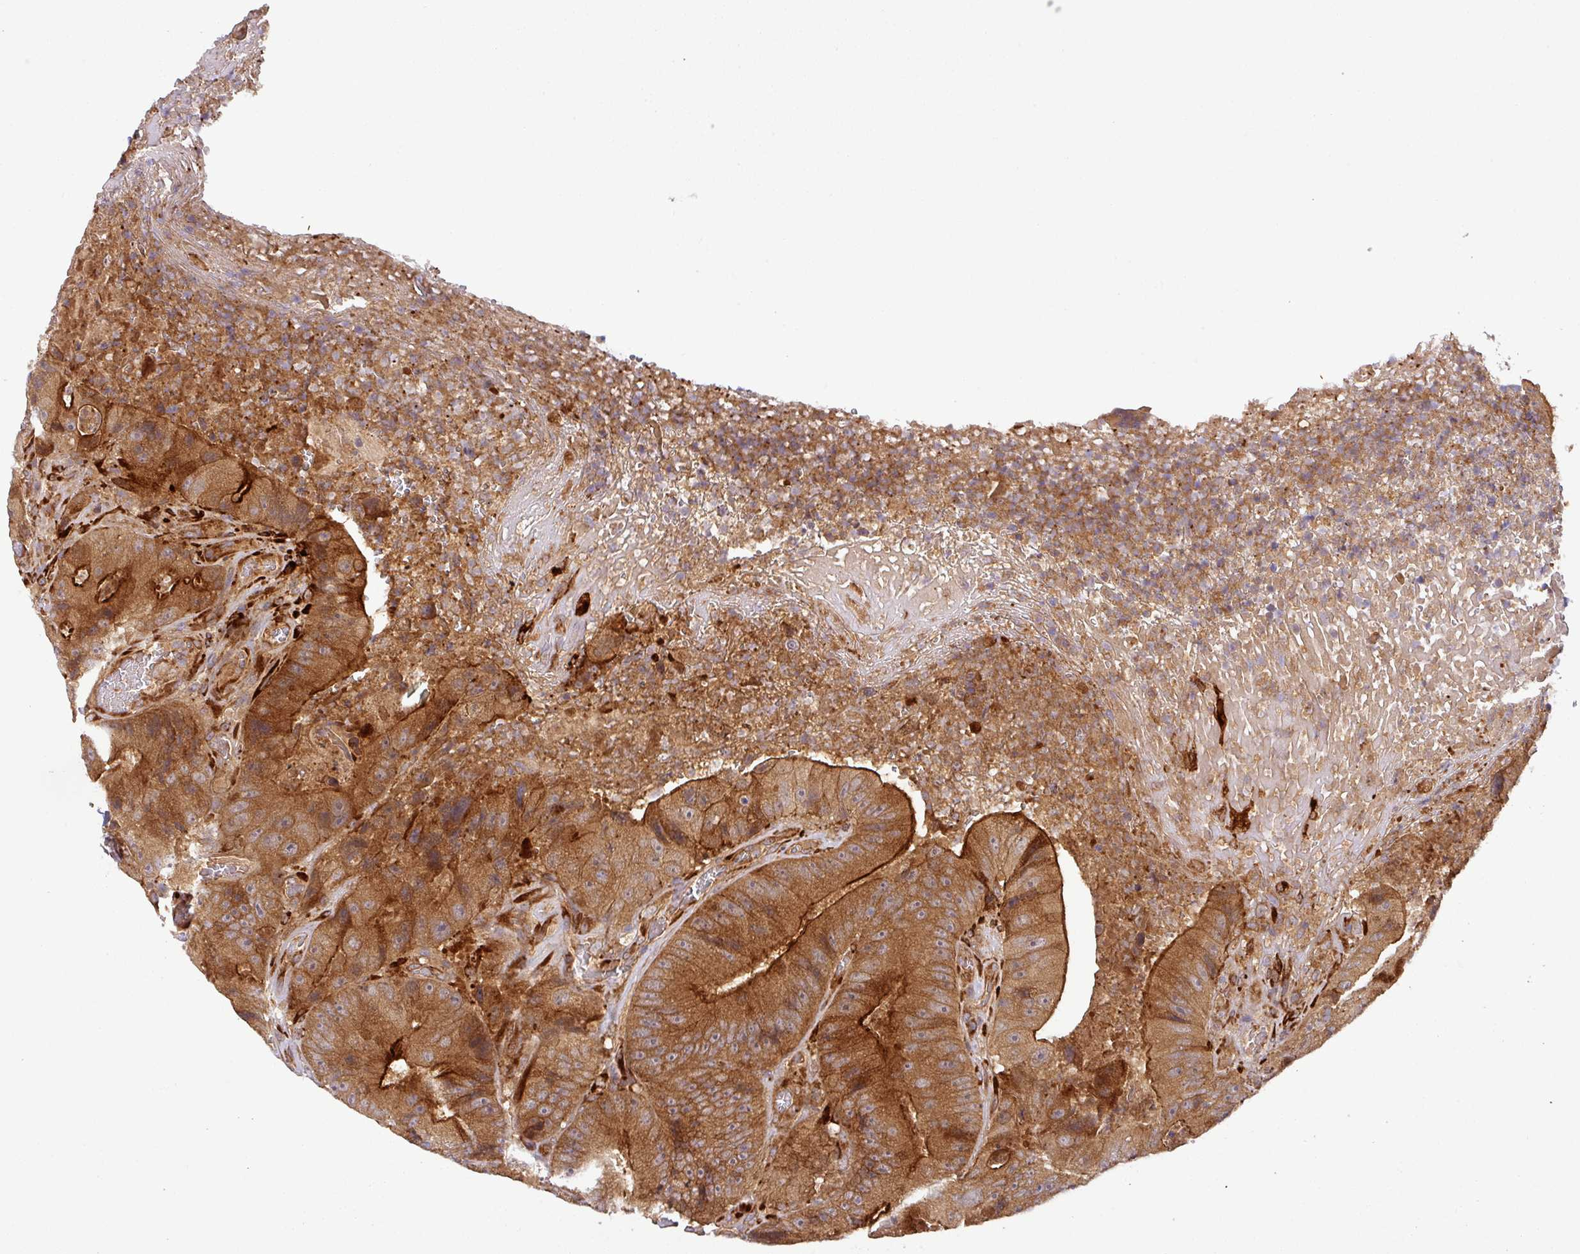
{"staining": {"intensity": "strong", "quantity": ">75%", "location": "cytoplasmic/membranous"}, "tissue": "colorectal cancer", "cell_type": "Tumor cells", "image_type": "cancer", "snomed": [{"axis": "morphology", "description": "Adenocarcinoma, NOS"}, {"axis": "topography", "description": "Colon"}], "caption": "Protein staining of adenocarcinoma (colorectal) tissue reveals strong cytoplasmic/membranous expression in about >75% of tumor cells.", "gene": "ART1", "patient": {"sex": "female", "age": 86}}